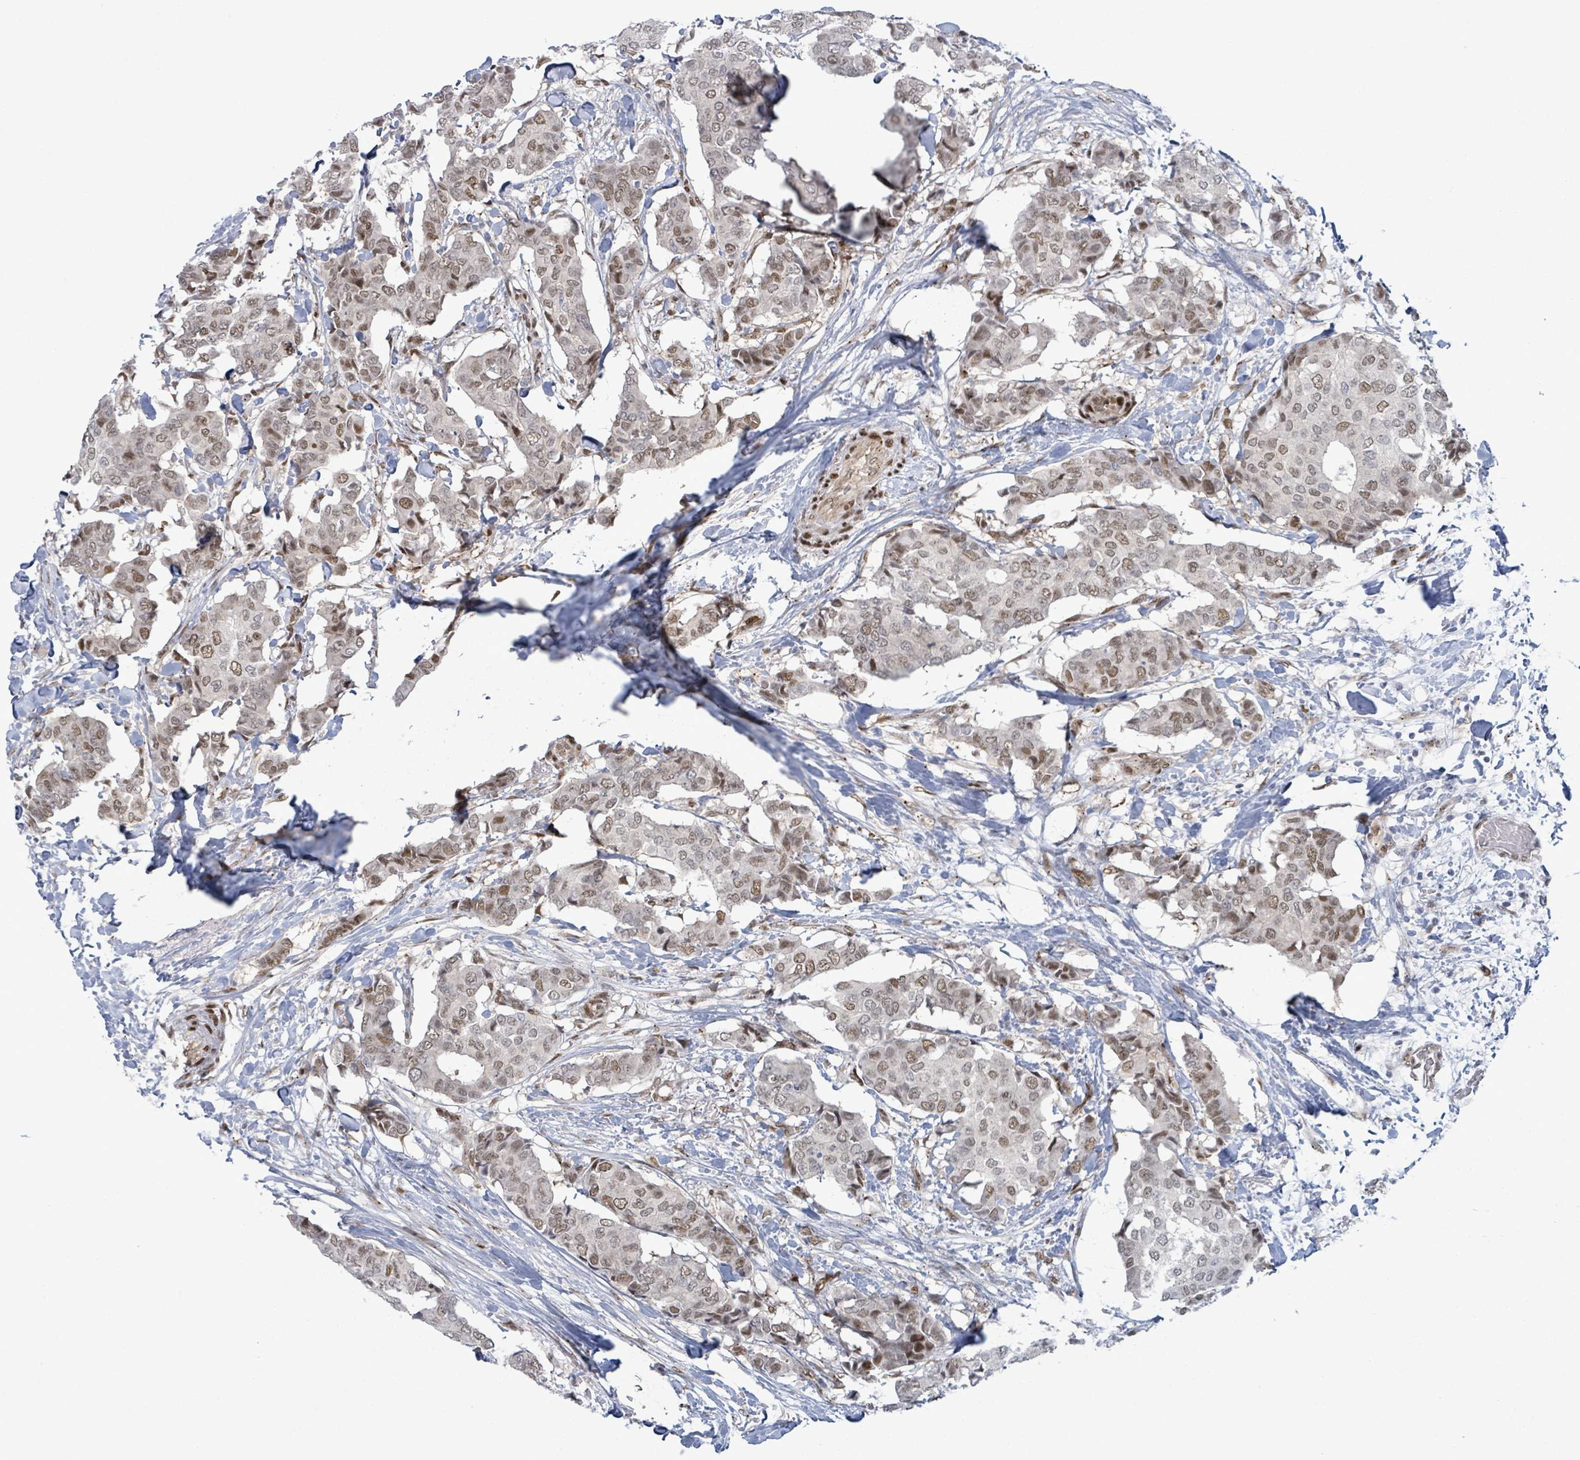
{"staining": {"intensity": "moderate", "quantity": ">75%", "location": "nuclear"}, "tissue": "breast cancer", "cell_type": "Tumor cells", "image_type": "cancer", "snomed": [{"axis": "morphology", "description": "Duct carcinoma"}, {"axis": "topography", "description": "Breast"}], "caption": "Tumor cells reveal medium levels of moderate nuclear positivity in about >75% of cells in human invasive ductal carcinoma (breast). (brown staining indicates protein expression, while blue staining denotes nuclei).", "gene": "TUSC1", "patient": {"sex": "female", "age": 75}}